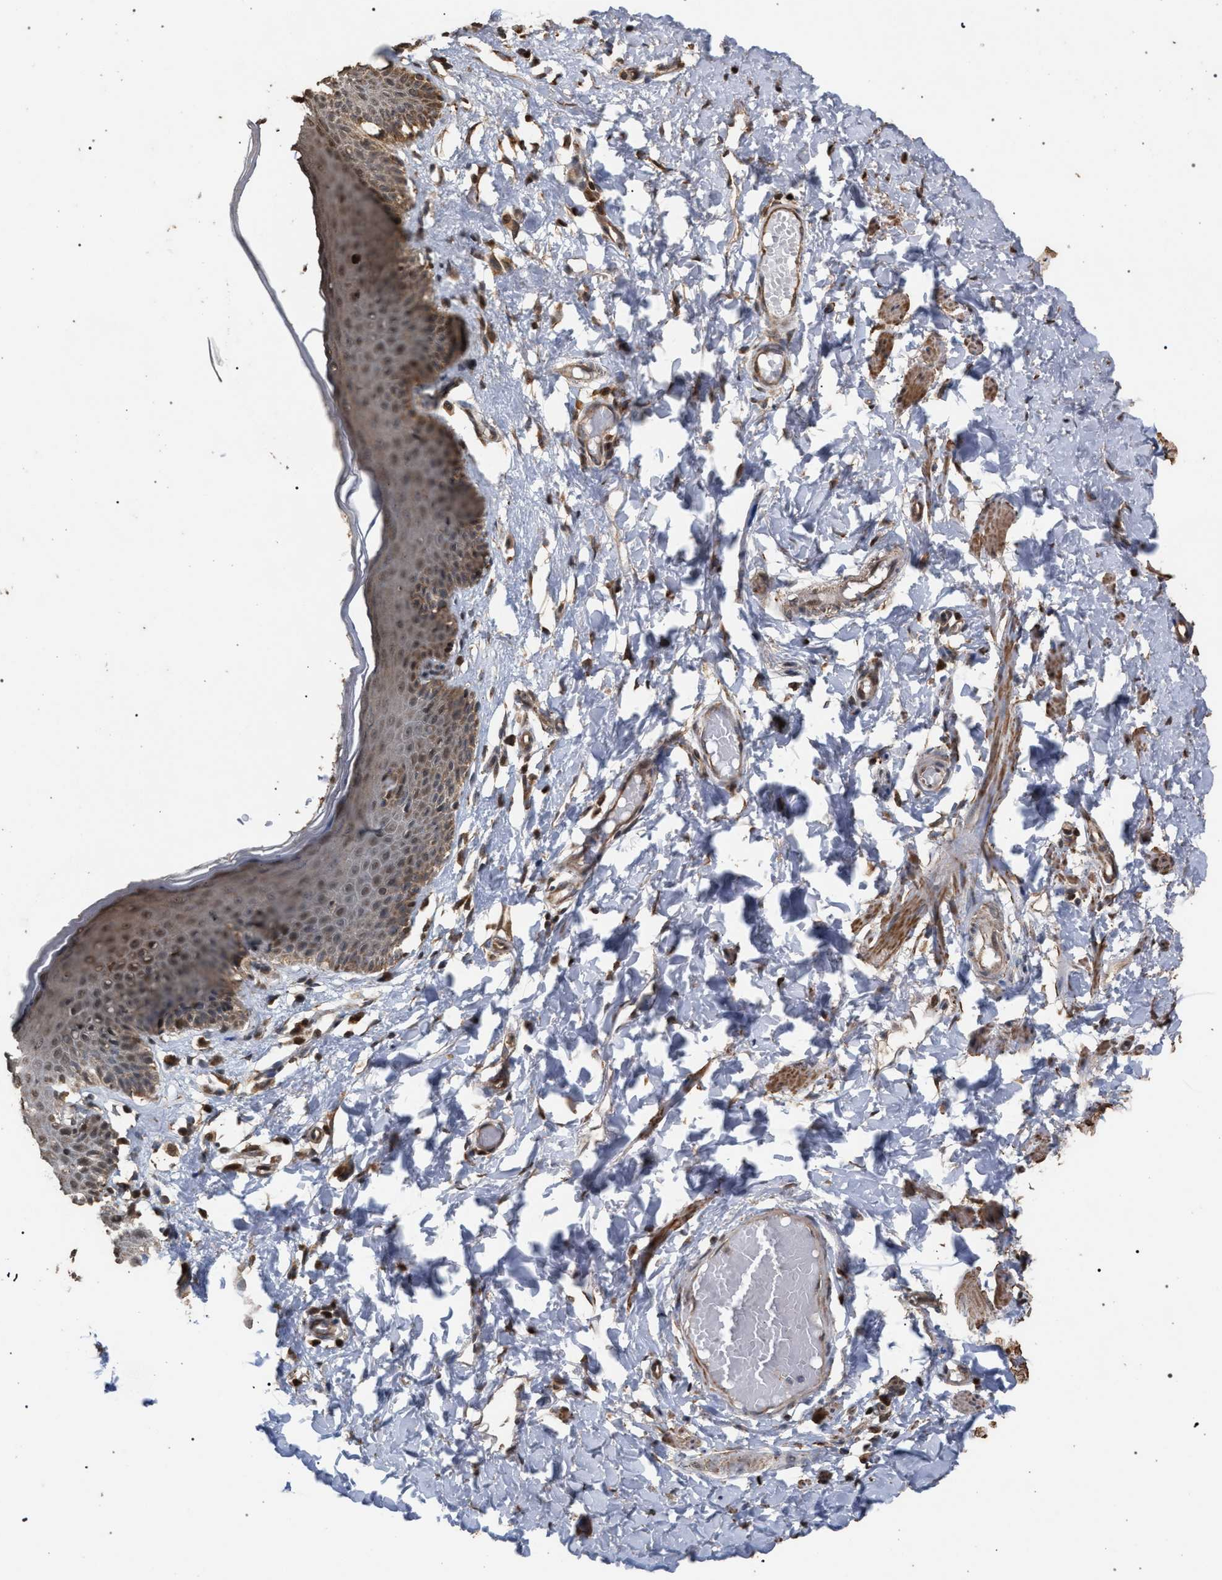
{"staining": {"intensity": "weak", "quantity": ">75%", "location": "cytoplasmic/membranous"}, "tissue": "skin", "cell_type": "Epidermal cells", "image_type": "normal", "snomed": [{"axis": "morphology", "description": "Normal tissue, NOS"}, {"axis": "topography", "description": "Vulva"}], "caption": "Skin stained for a protein exhibits weak cytoplasmic/membranous positivity in epidermal cells. The staining was performed using DAB (3,3'-diaminobenzidine), with brown indicating positive protein expression. Nuclei are stained blue with hematoxylin.", "gene": "NAA35", "patient": {"sex": "female", "age": 66}}